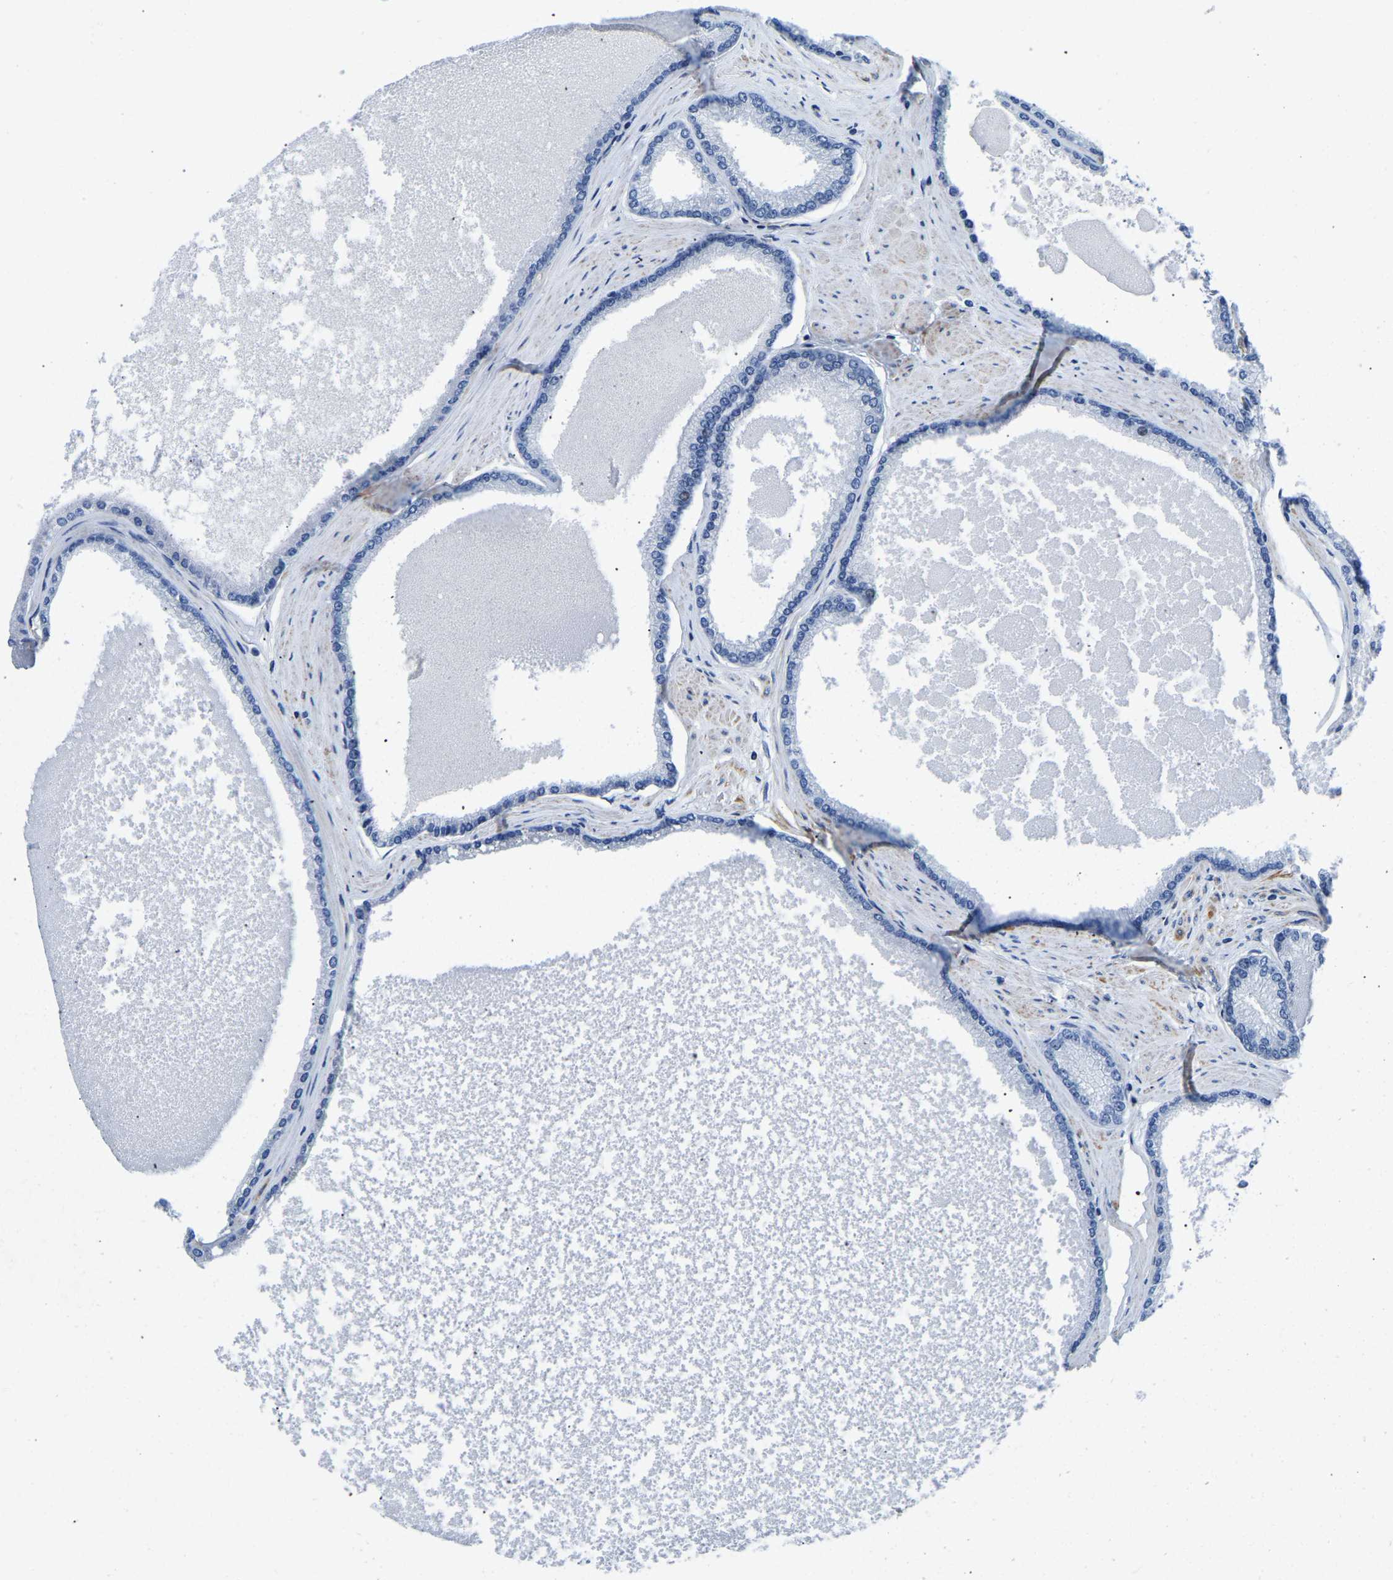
{"staining": {"intensity": "negative", "quantity": "none", "location": "none"}, "tissue": "prostate cancer", "cell_type": "Tumor cells", "image_type": "cancer", "snomed": [{"axis": "morphology", "description": "Adenocarcinoma, High grade"}, {"axis": "topography", "description": "Prostate"}], "caption": "IHC micrograph of prostate cancer (adenocarcinoma (high-grade)) stained for a protein (brown), which displays no staining in tumor cells. The staining was performed using DAB to visualize the protein expression in brown, while the nuclei were stained in blue with hematoxylin (Magnification: 20x).", "gene": "UPK3A", "patient": {"sex": "male", "age": 61}}